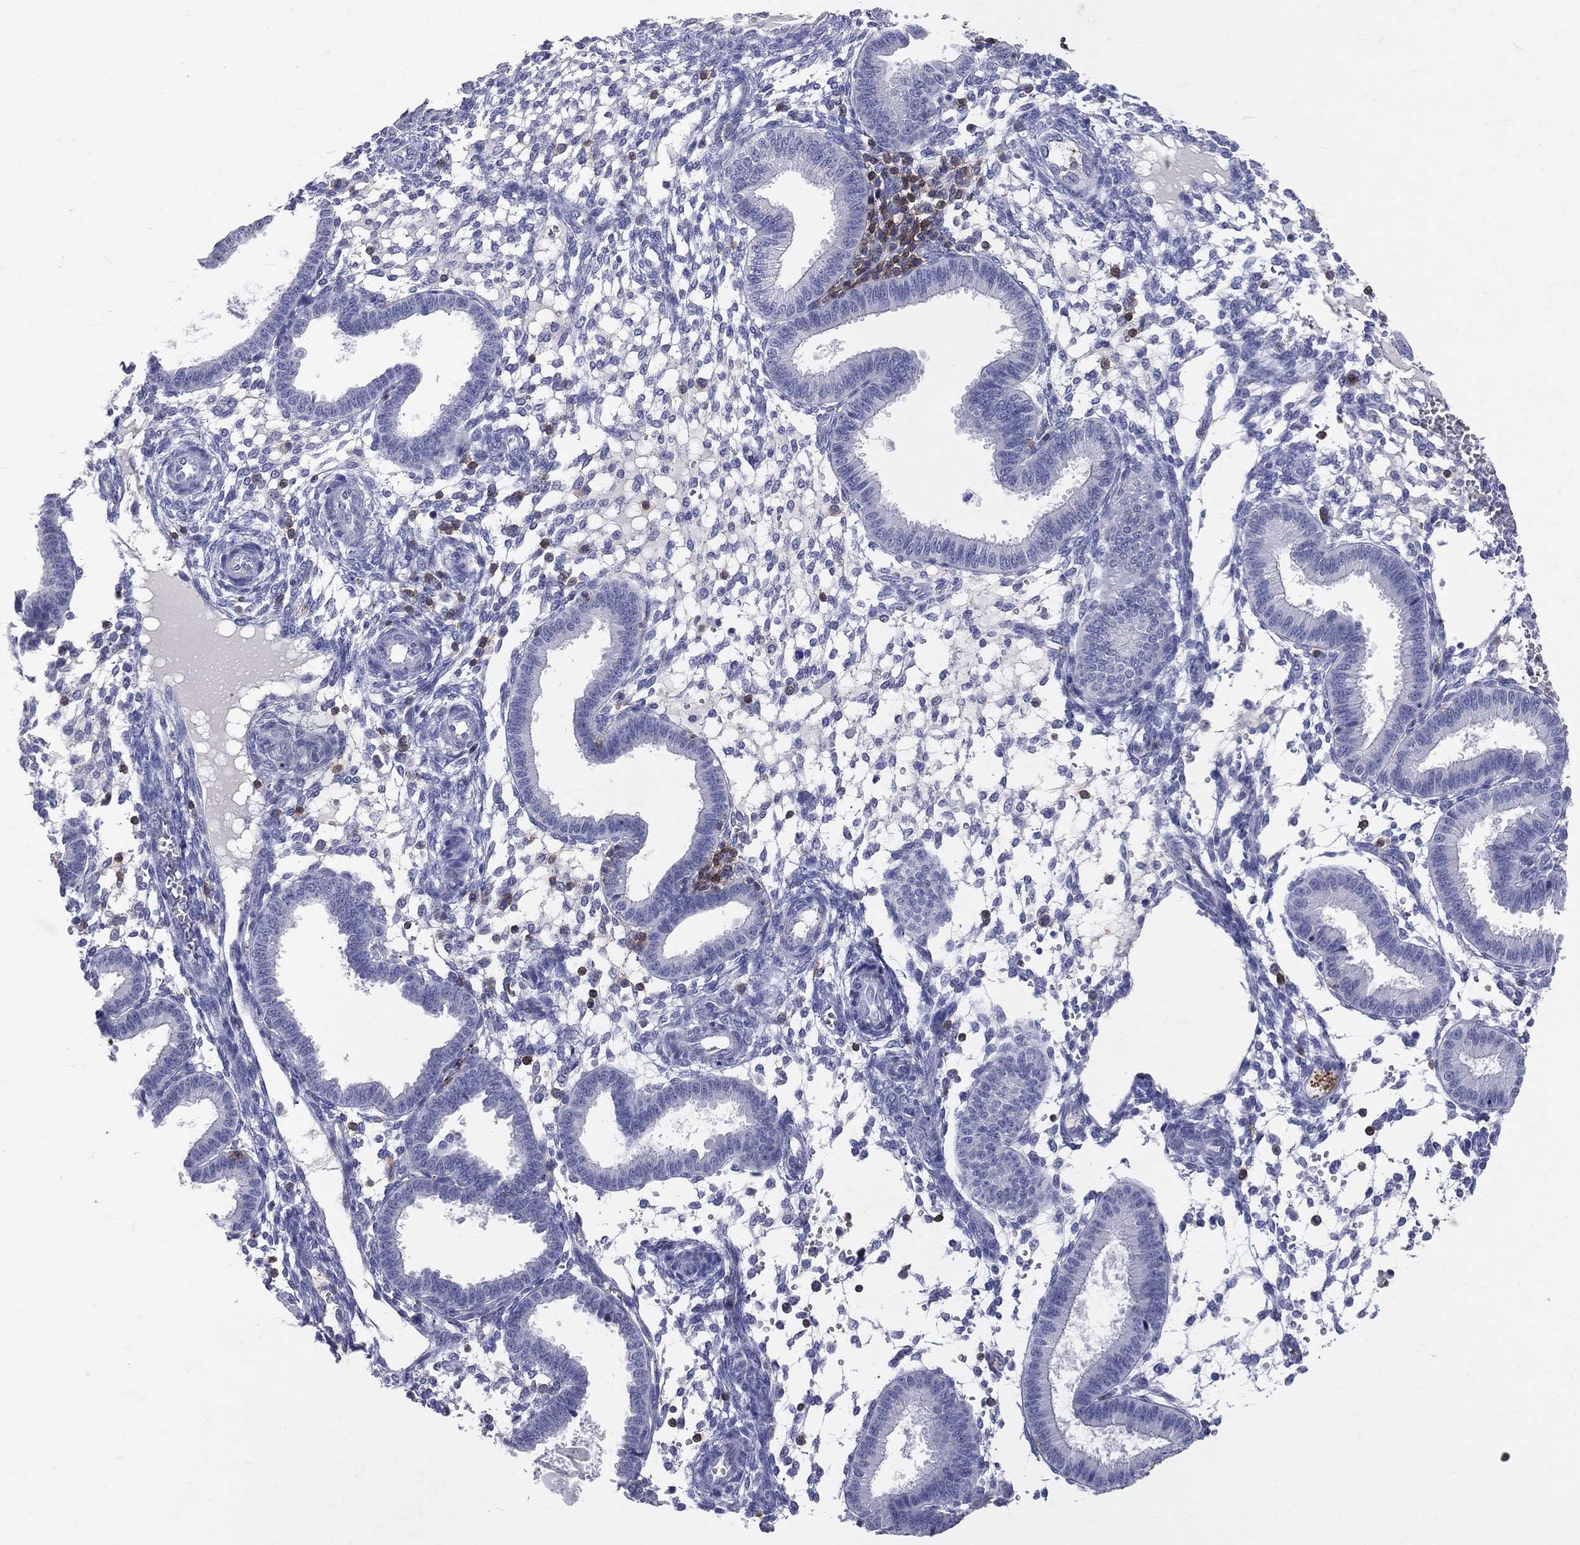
{"staining": {"intensity": "negative", "quantity": "none", "location": "none"}, "tissue": "endometrium", "cell_type": "Cells in endometrial stroma", "image_type": "normal", "snomed": [{"axis": "morphology", "description": "Normal tissue, NOS"}, {"axis": "topography", "description": "Endometrium"}], "caption": "Immunohistochemistry (IHC) of unremarkable endometrium reveals no positivity in cells in endometrial stroma.", "gene": "LAT", "patient": {"sex": "female", "age": 43}}